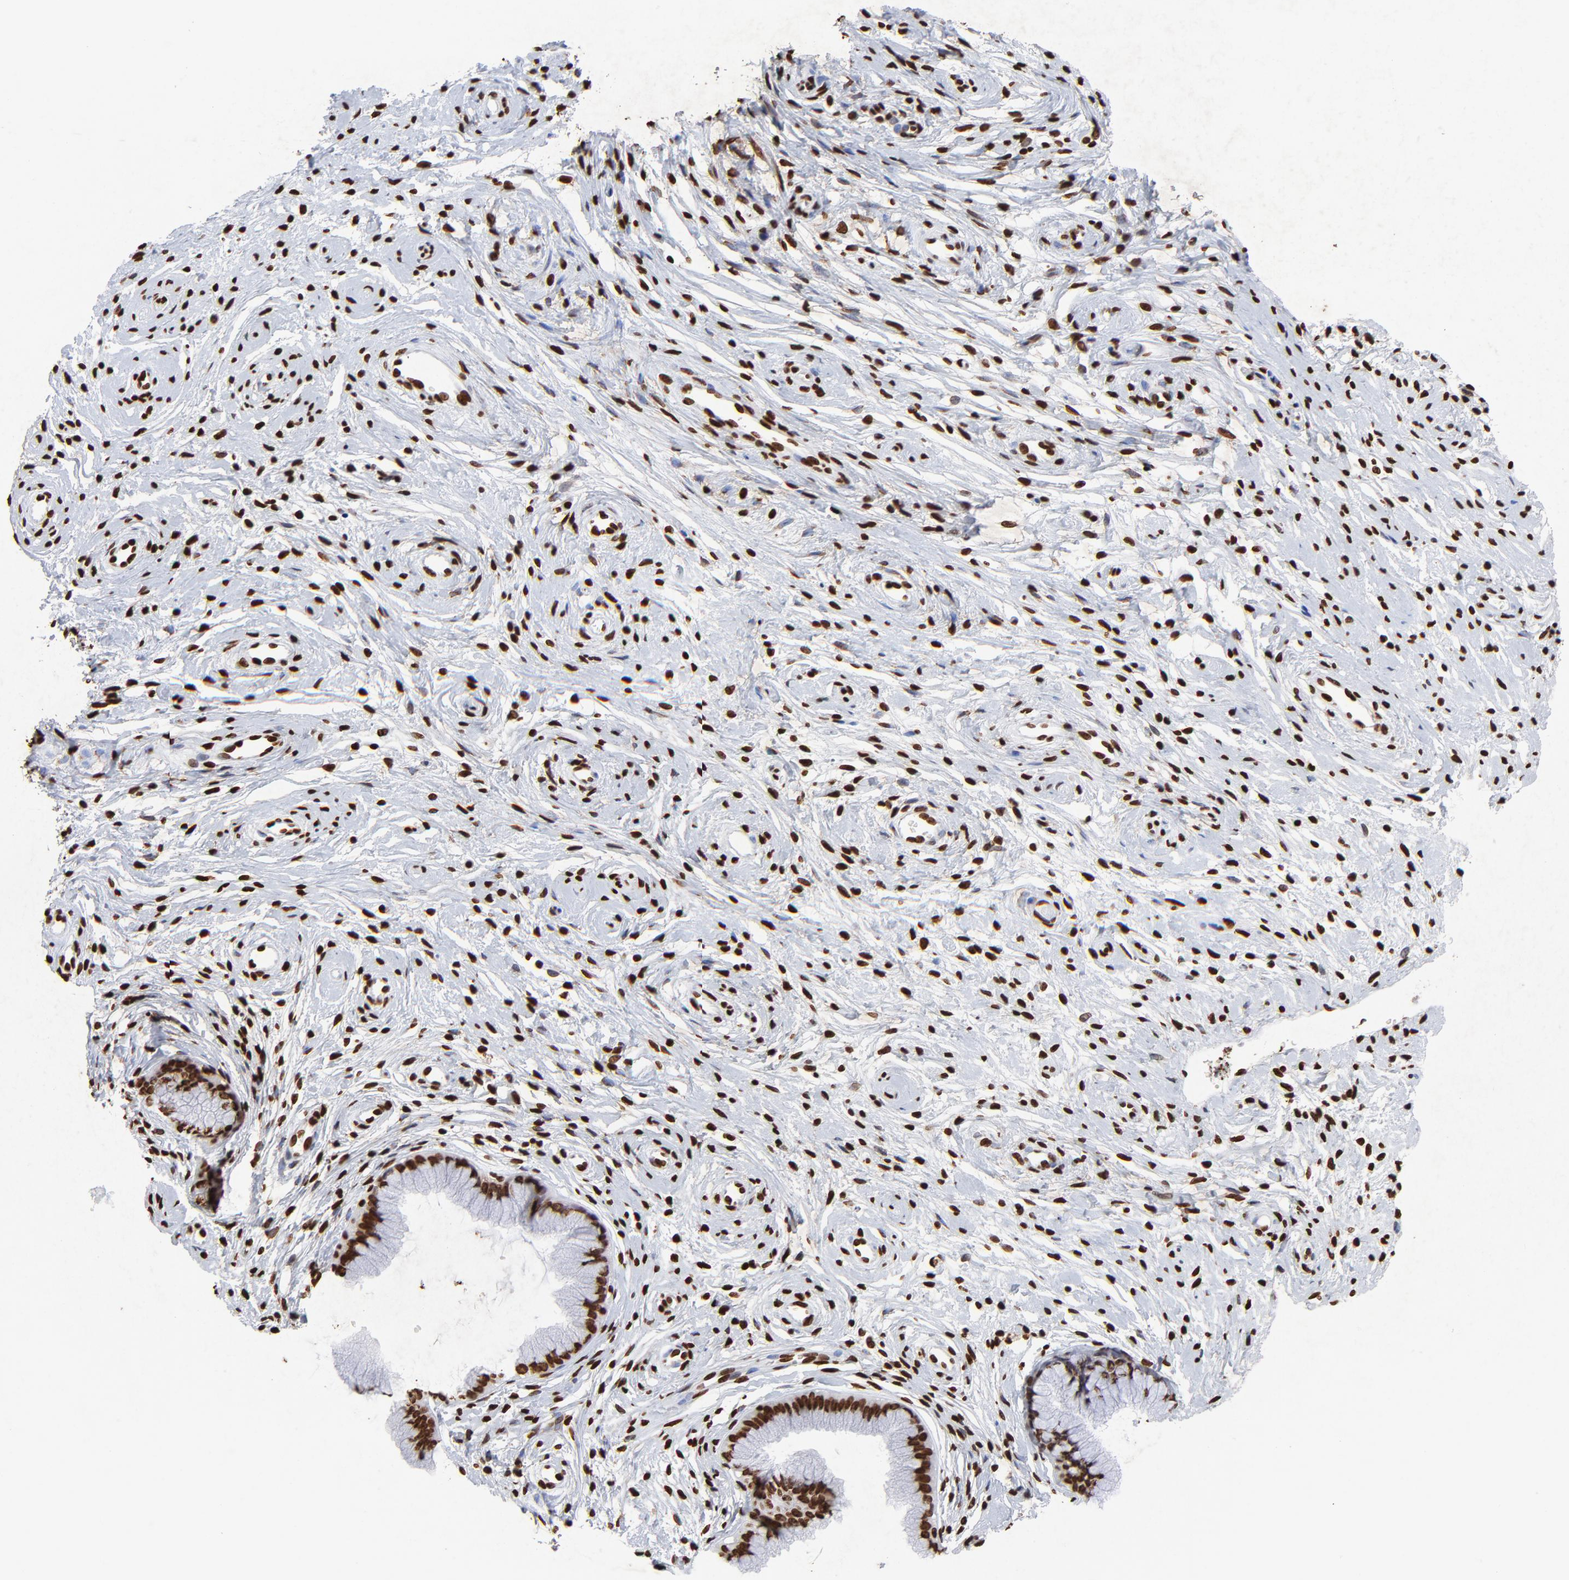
{"staining": {"intensity": "strong", "quantity": ">75%", "location": "nuclear"}, "tissue": "cervix", "cell_type": "Glandular cells", "image_type": "normal", "snomed": [{"axis": "morphology", "description": "Normal tissue, NOS"}, {"axis": "topography", "description": "Cervix"}], "caption": "Cervix stained for a protein (brown) displays strong nuclear positive positivity in approximately >75% of glandular cells.", "gene": "FBH1", "patient": {"sex": "female", "age": 39}}